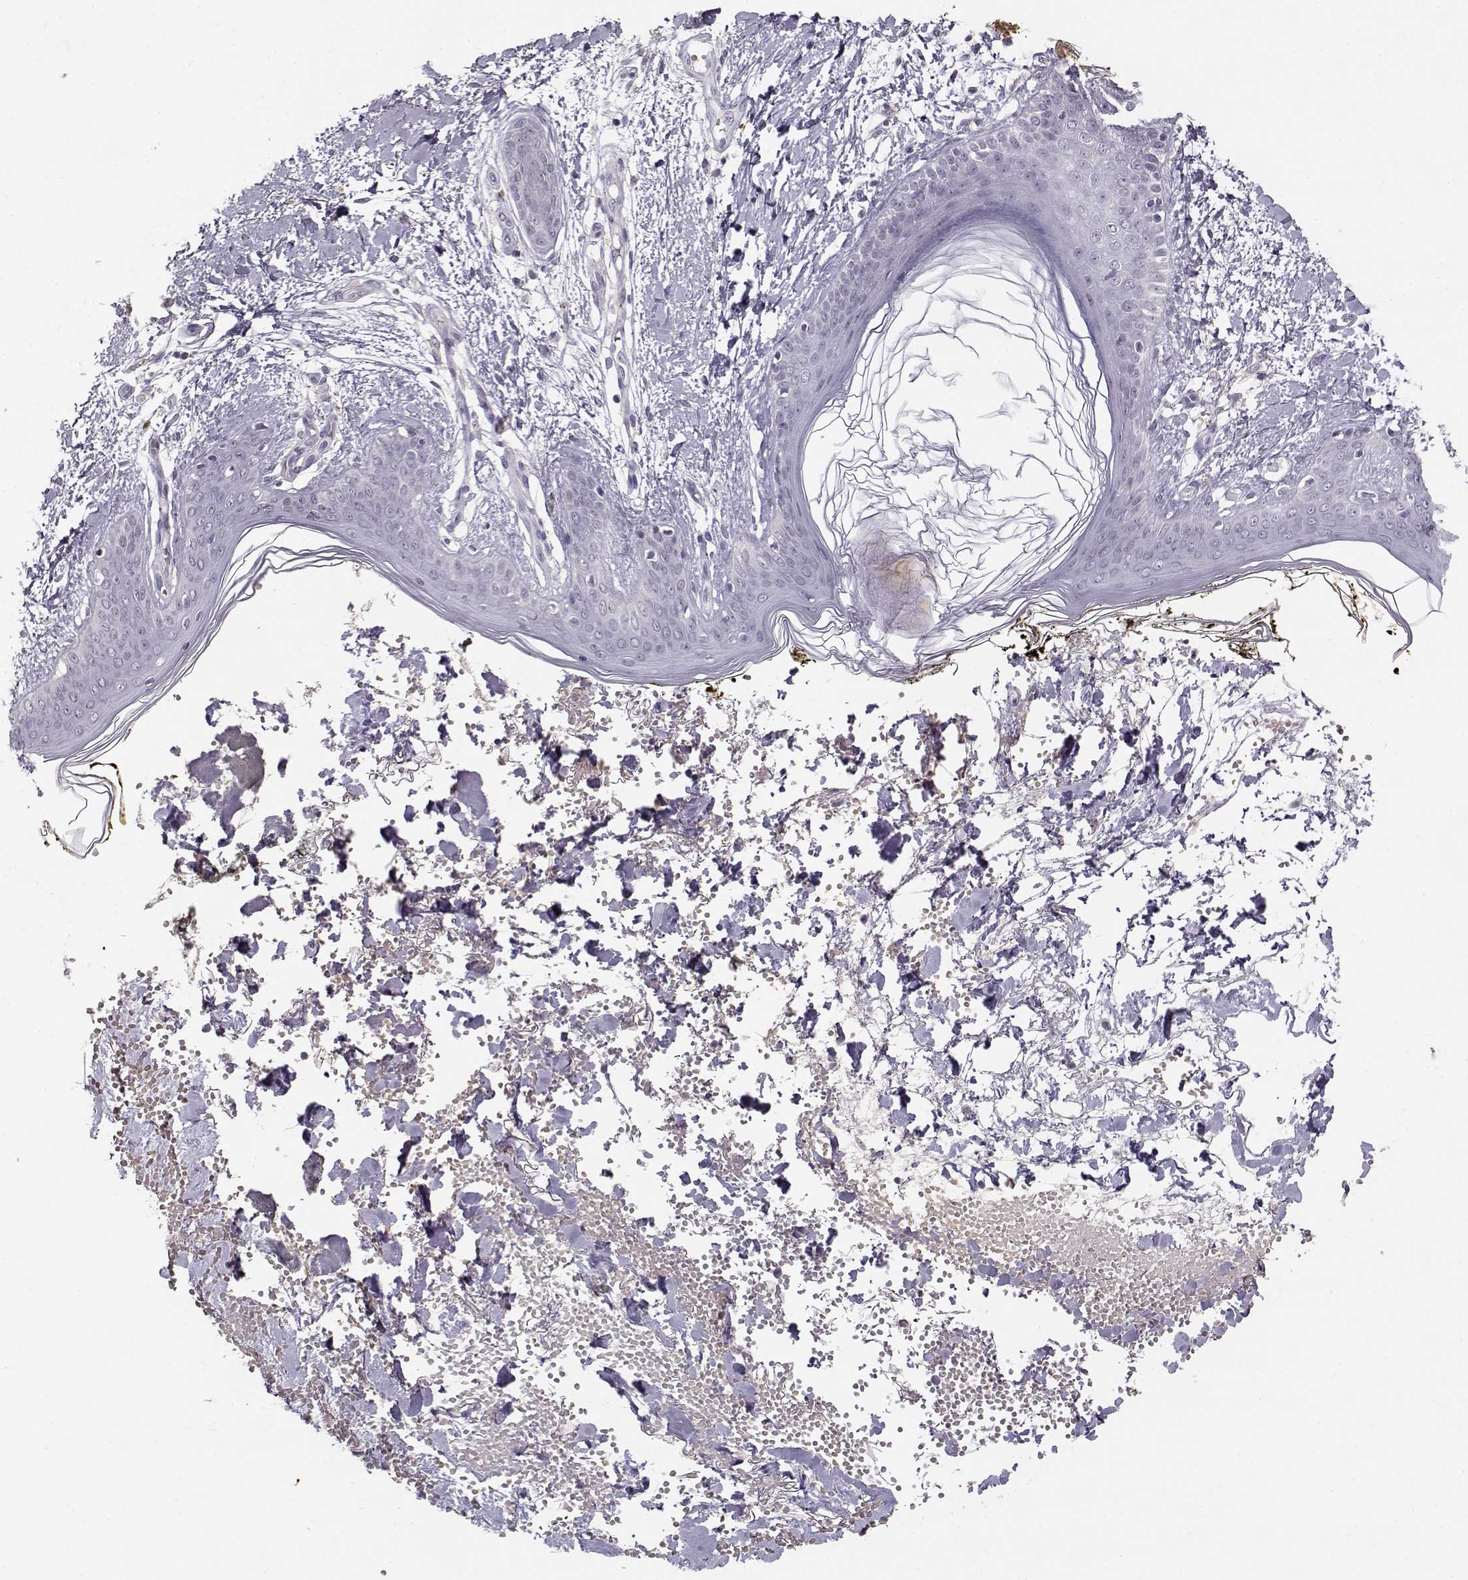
{"staining": {"intensity": "negative", "quantity": "none", "location": "none"}, "tissue": "skin", "cell_type": "Fibroblasts", "image_type": "normal", "snomed": [{"axis": "morphology", "description": "Normal tissue, NOS"}, {"axis": "topography", "description": "Skin"}], "caption": "Immunohistochemical staining of unremarkable human skin shows no significant staining in fibroblasts.", "gene": "UROC1", "patient": {"sex": "female", "age": 34}}